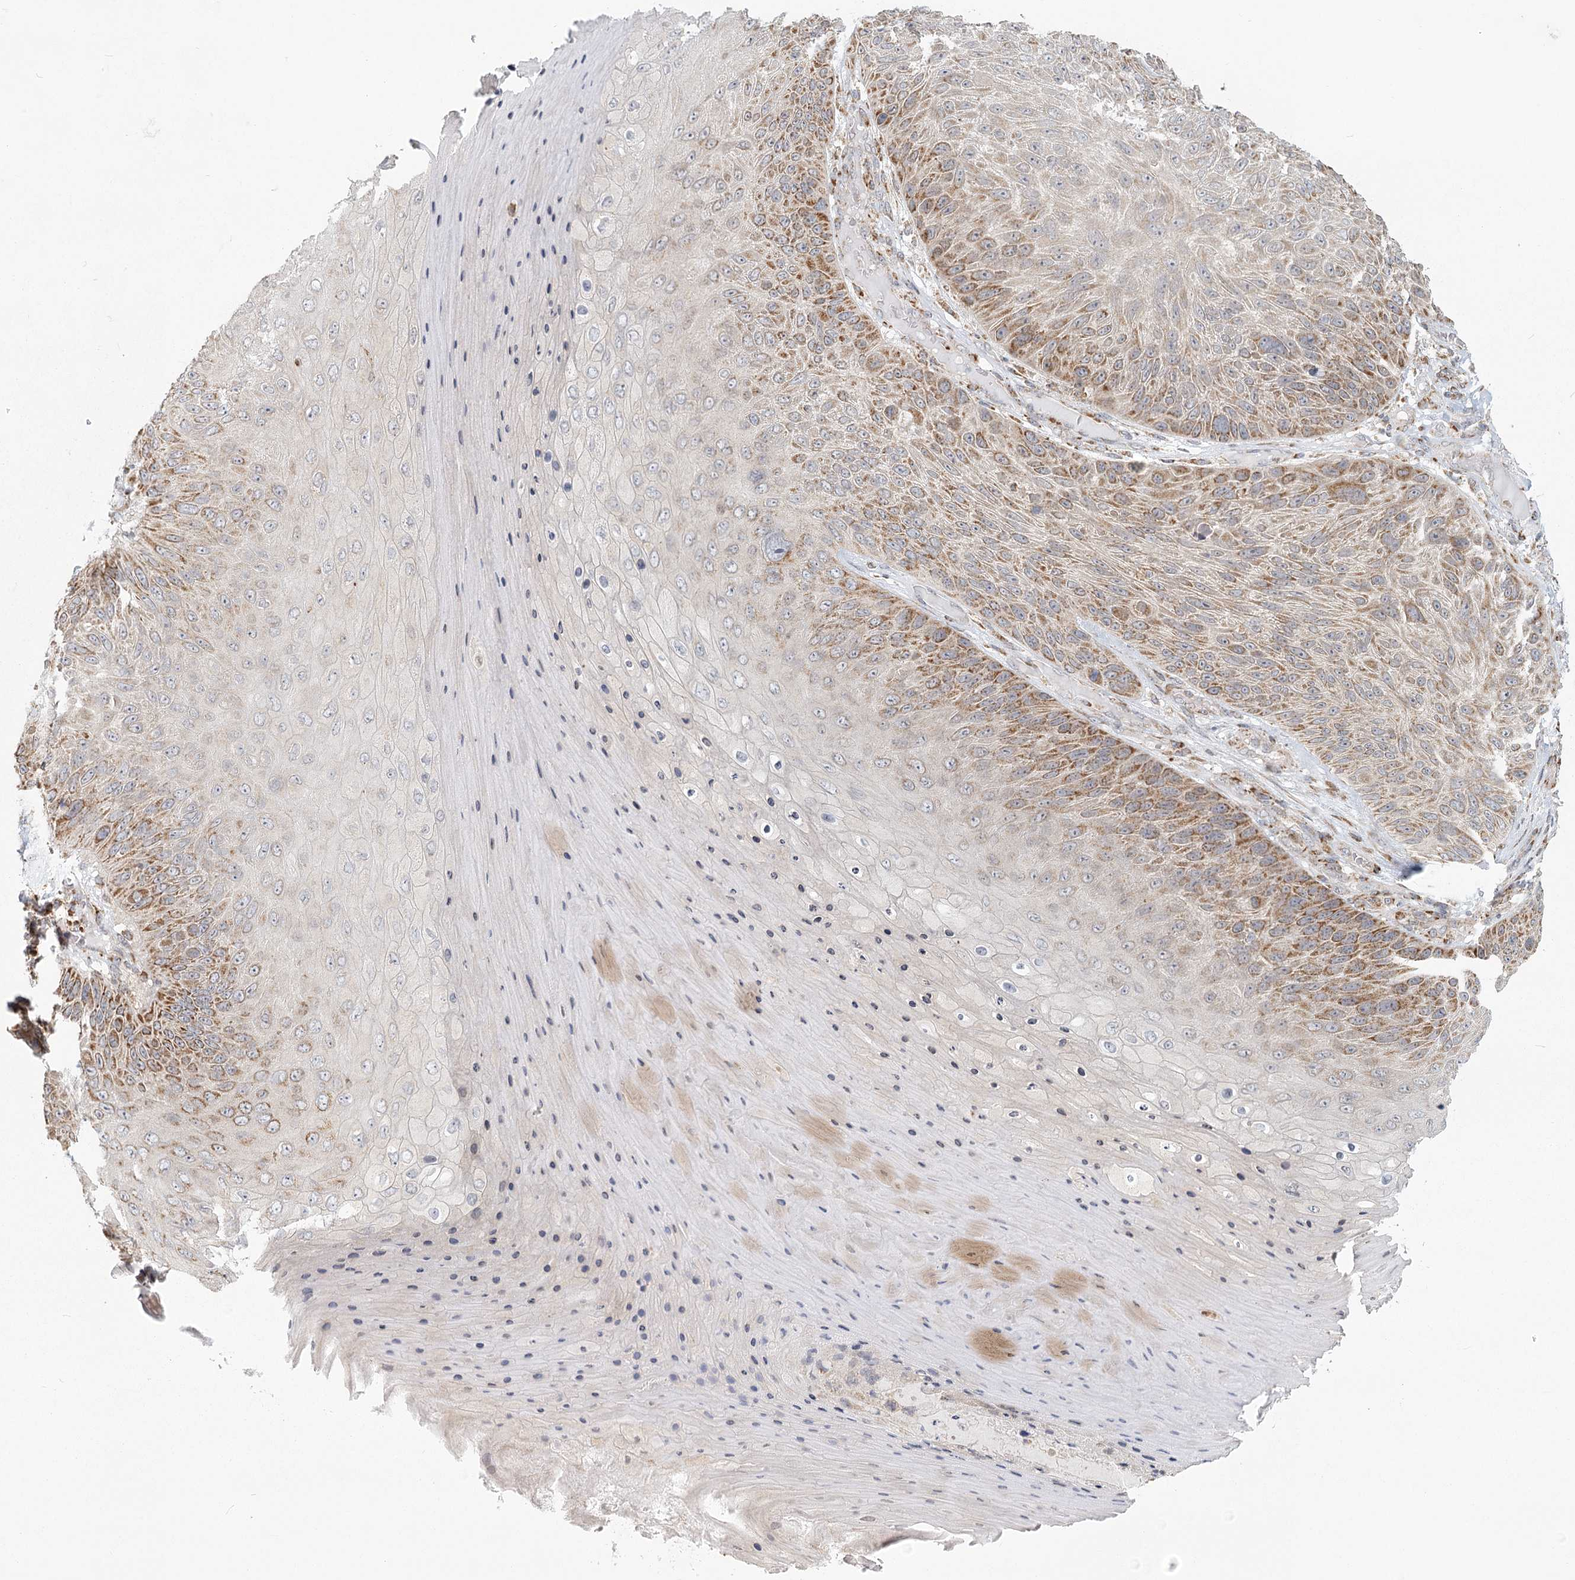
{"staining": {"intensity": "moderate", "quantity": ">75%", "location": "cytoplasmic/membranous"}, "tissue": "skin cancer", "cell_type": "Tumor cells", "image_type": "cancer", "snomed": [{"axis": "morphology", "description": "Squamous cell carcinoma, NOS"}, {"axis": "topography", "description": "Skin"}], "caption": "IHC photomicrograph of skin cancer stained for a protein (brown), which reveals medium levels of moderate cytoplasmic/membranous positivity in about >75% of tumor cells.", "gene": "LACTB", "patient": {"sex": "female", "age": 88}}